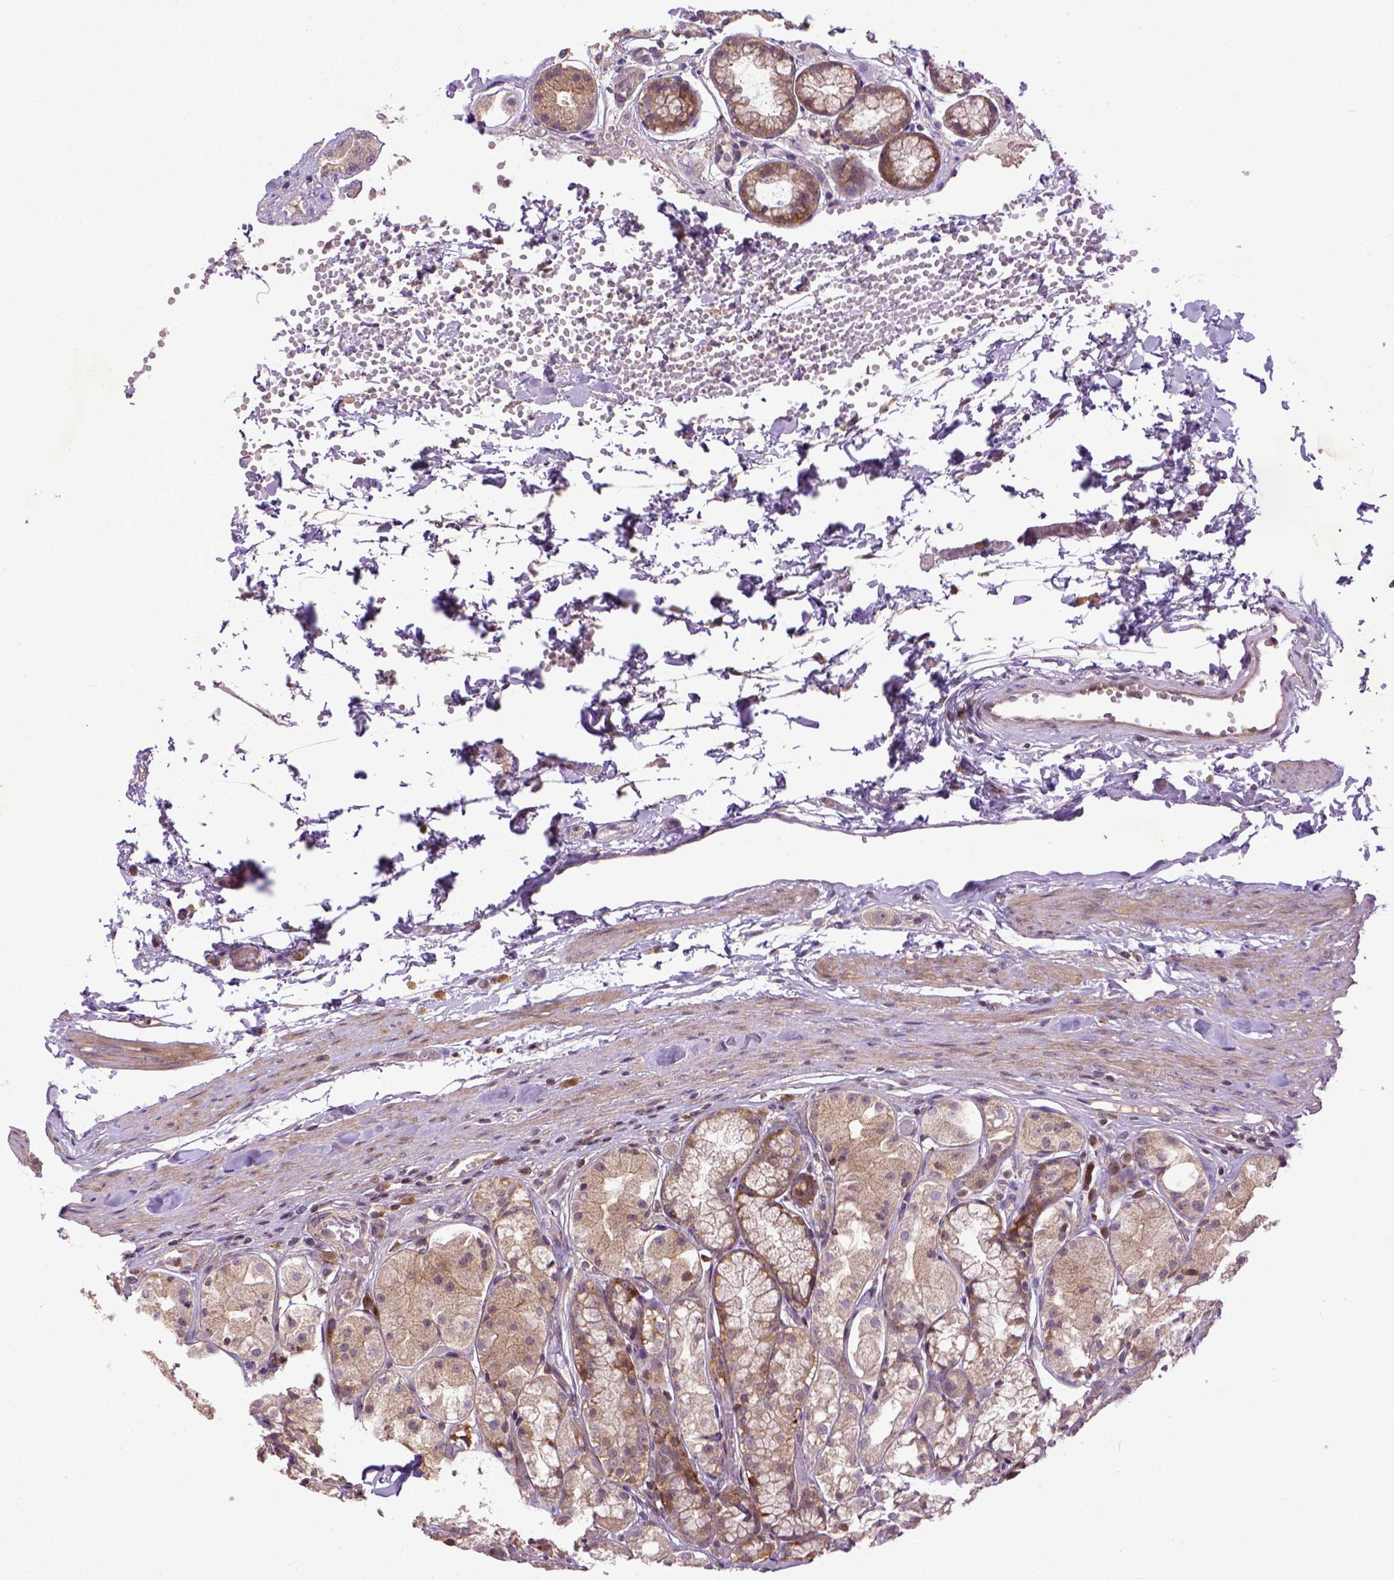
{"staining": {"intensity": "moderate", "quantity": "25%-75%", "location": "cytoplasmic/membranous"}, "tissue": "stomach", "cell_type": "Glandular cells", "image_type": "normal", "snomed": [{"axis": "morphology", "description": "Normal tissue, NOS"}, {"axis": "topography", "description": "Stomach"}], "caption": "Benign stomach shows moderate cytoplasmic/membranous expression in about 25%-75% of glandular cells, visualized by immunohistochemistry.", "gene": "CPNE1", "patient": {"sex": "male", "age": 70}}